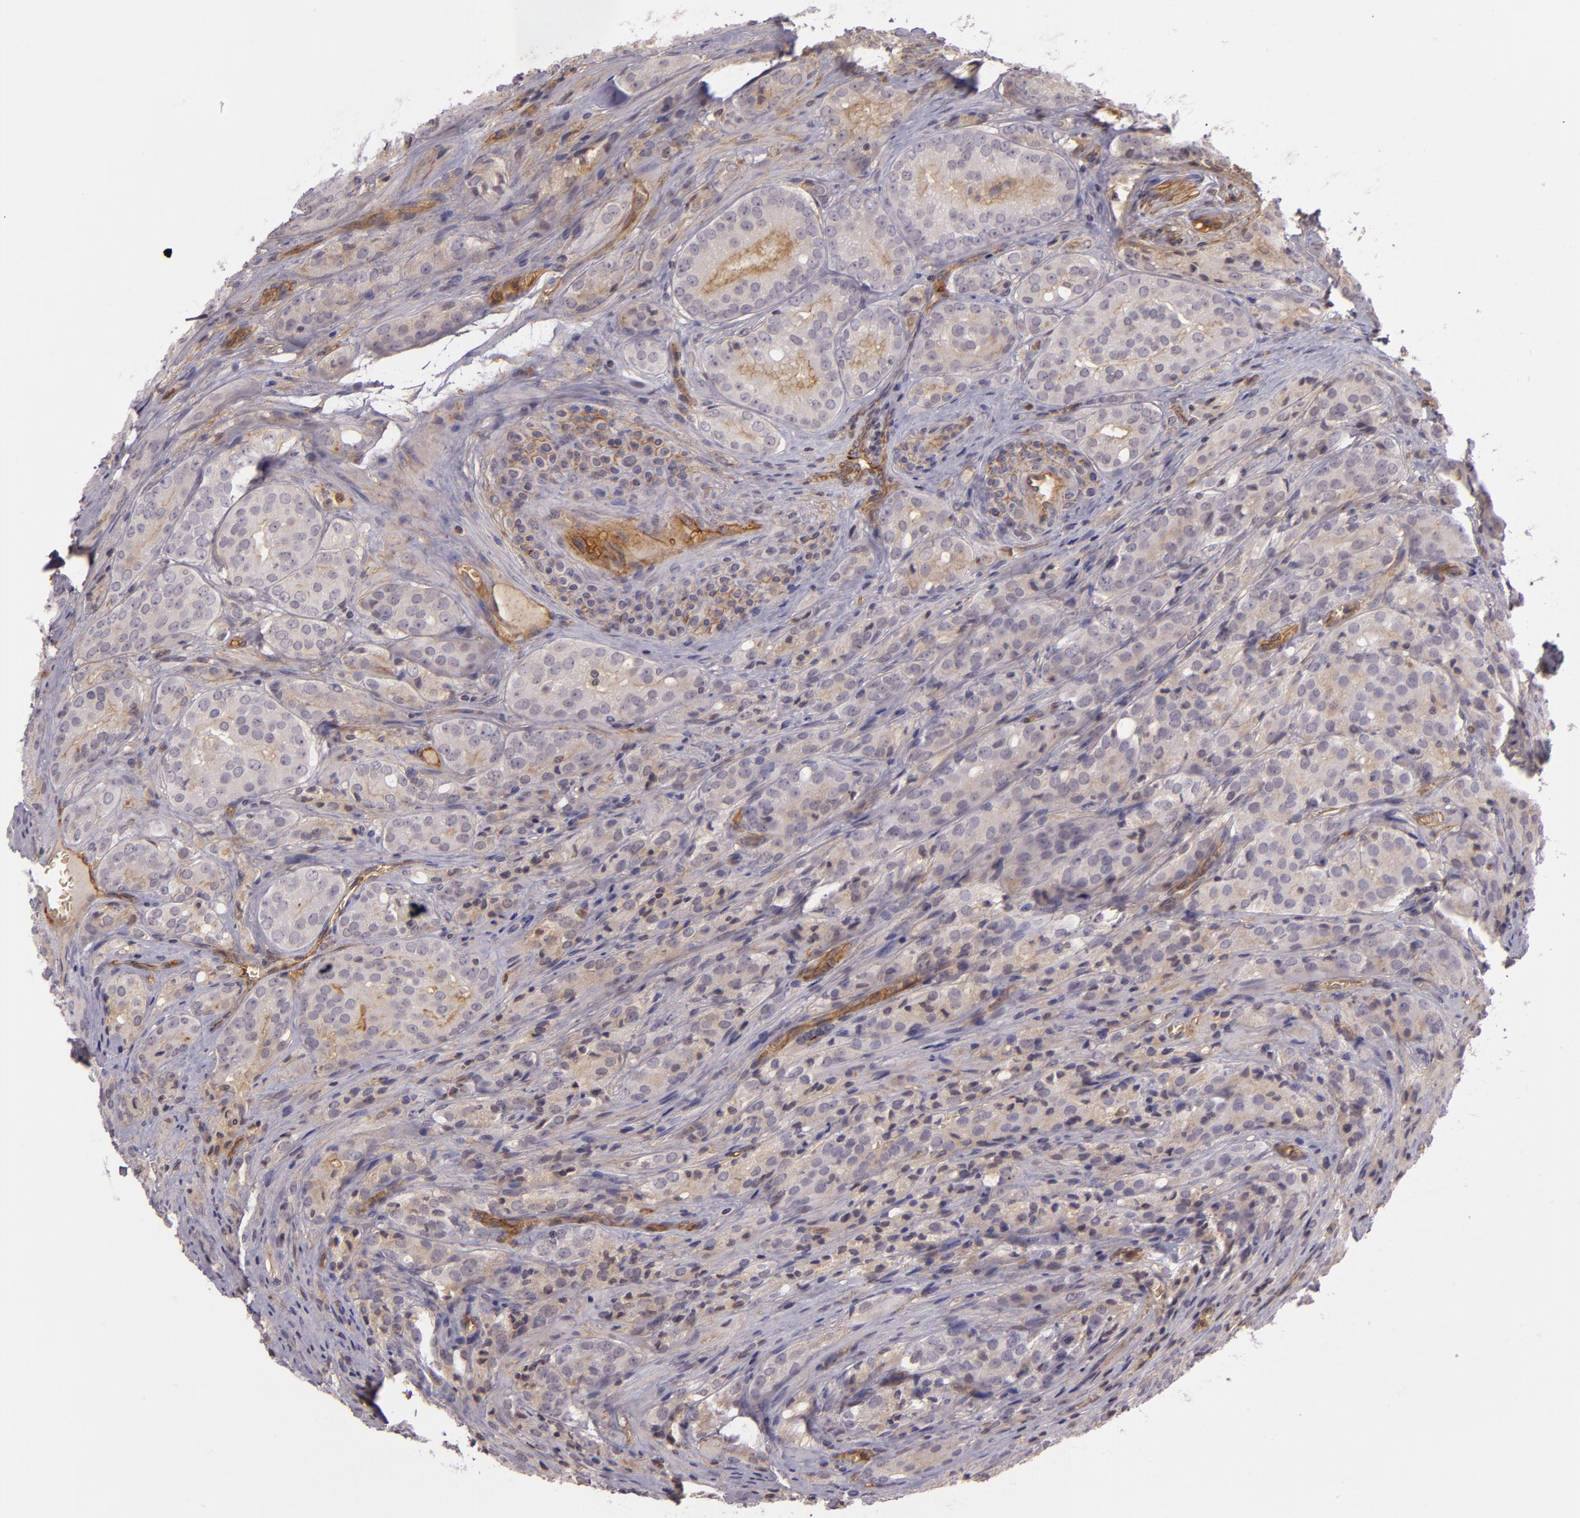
{"staining": {"intensity": "weak", "quantity": "<25%", "location": "cytoplasmic/membranous"}, "tissue": "prostate cancer", "cell_type": "Tumor cells", "image_type": "cancer", "snomed": [{"axis": "morphology", "description": "Adenocarcinoma, Medium grade"}, {"axis": "topography", "description": "Prostate"}], "caption": "IHC histopathology image of neoplastic tissue: prostate cancer (medium-grade adenocarcinoma) stained with DAB (3,3'-diaminobenzidine) demonstrates no significant protein expression in tumor cells.", "gene": "CD59", "patient": {"sex": "male", "age": 60}}